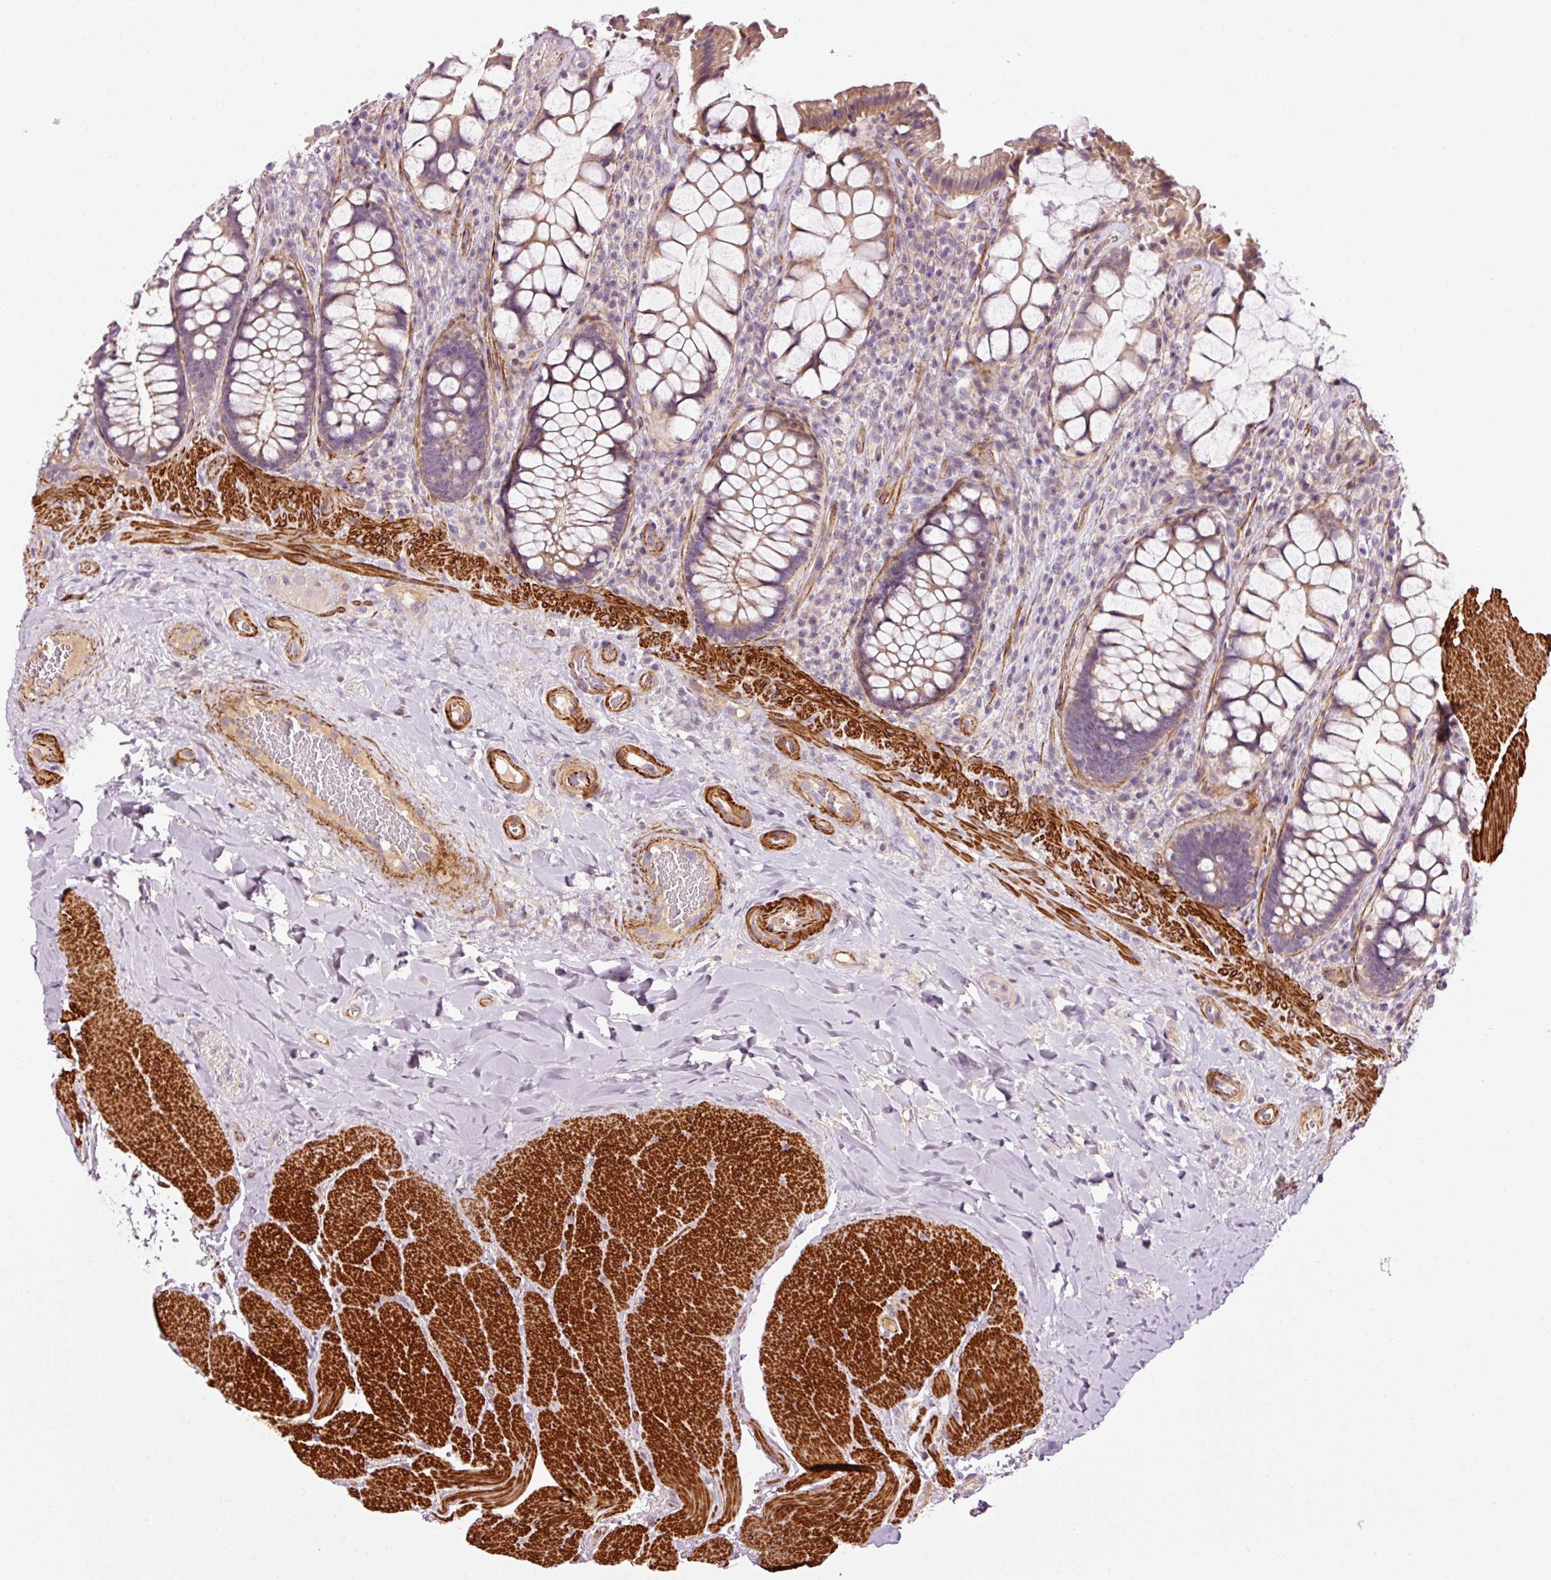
{"staining": {"intensity": "moderate", "quantity": "25%-75%", "location": "cytoplasmic/membranous"}, "tissue": "rectum", "cell_type": "Glandular cells", "image_type": "normal", "snomed": [{"axis": "morphology", "description": "Normal tissue, NOS"}, {"axis": "topography", "description": "Rectum"}], "caption": "Immunohistochemistry of normal human rectum exhibits medium levels of moderate cytoplasmic/membranous positivity in approximately 25%-75% of glandular cells. (Stains: DAB (3,3'-diaminobenzidine) in brown, nuclei in blue, Microscopy: brightfield microscopy at high magnification).", "gene": "ANKRD20A1", "patient": {"sex": "female", "age": 58}}